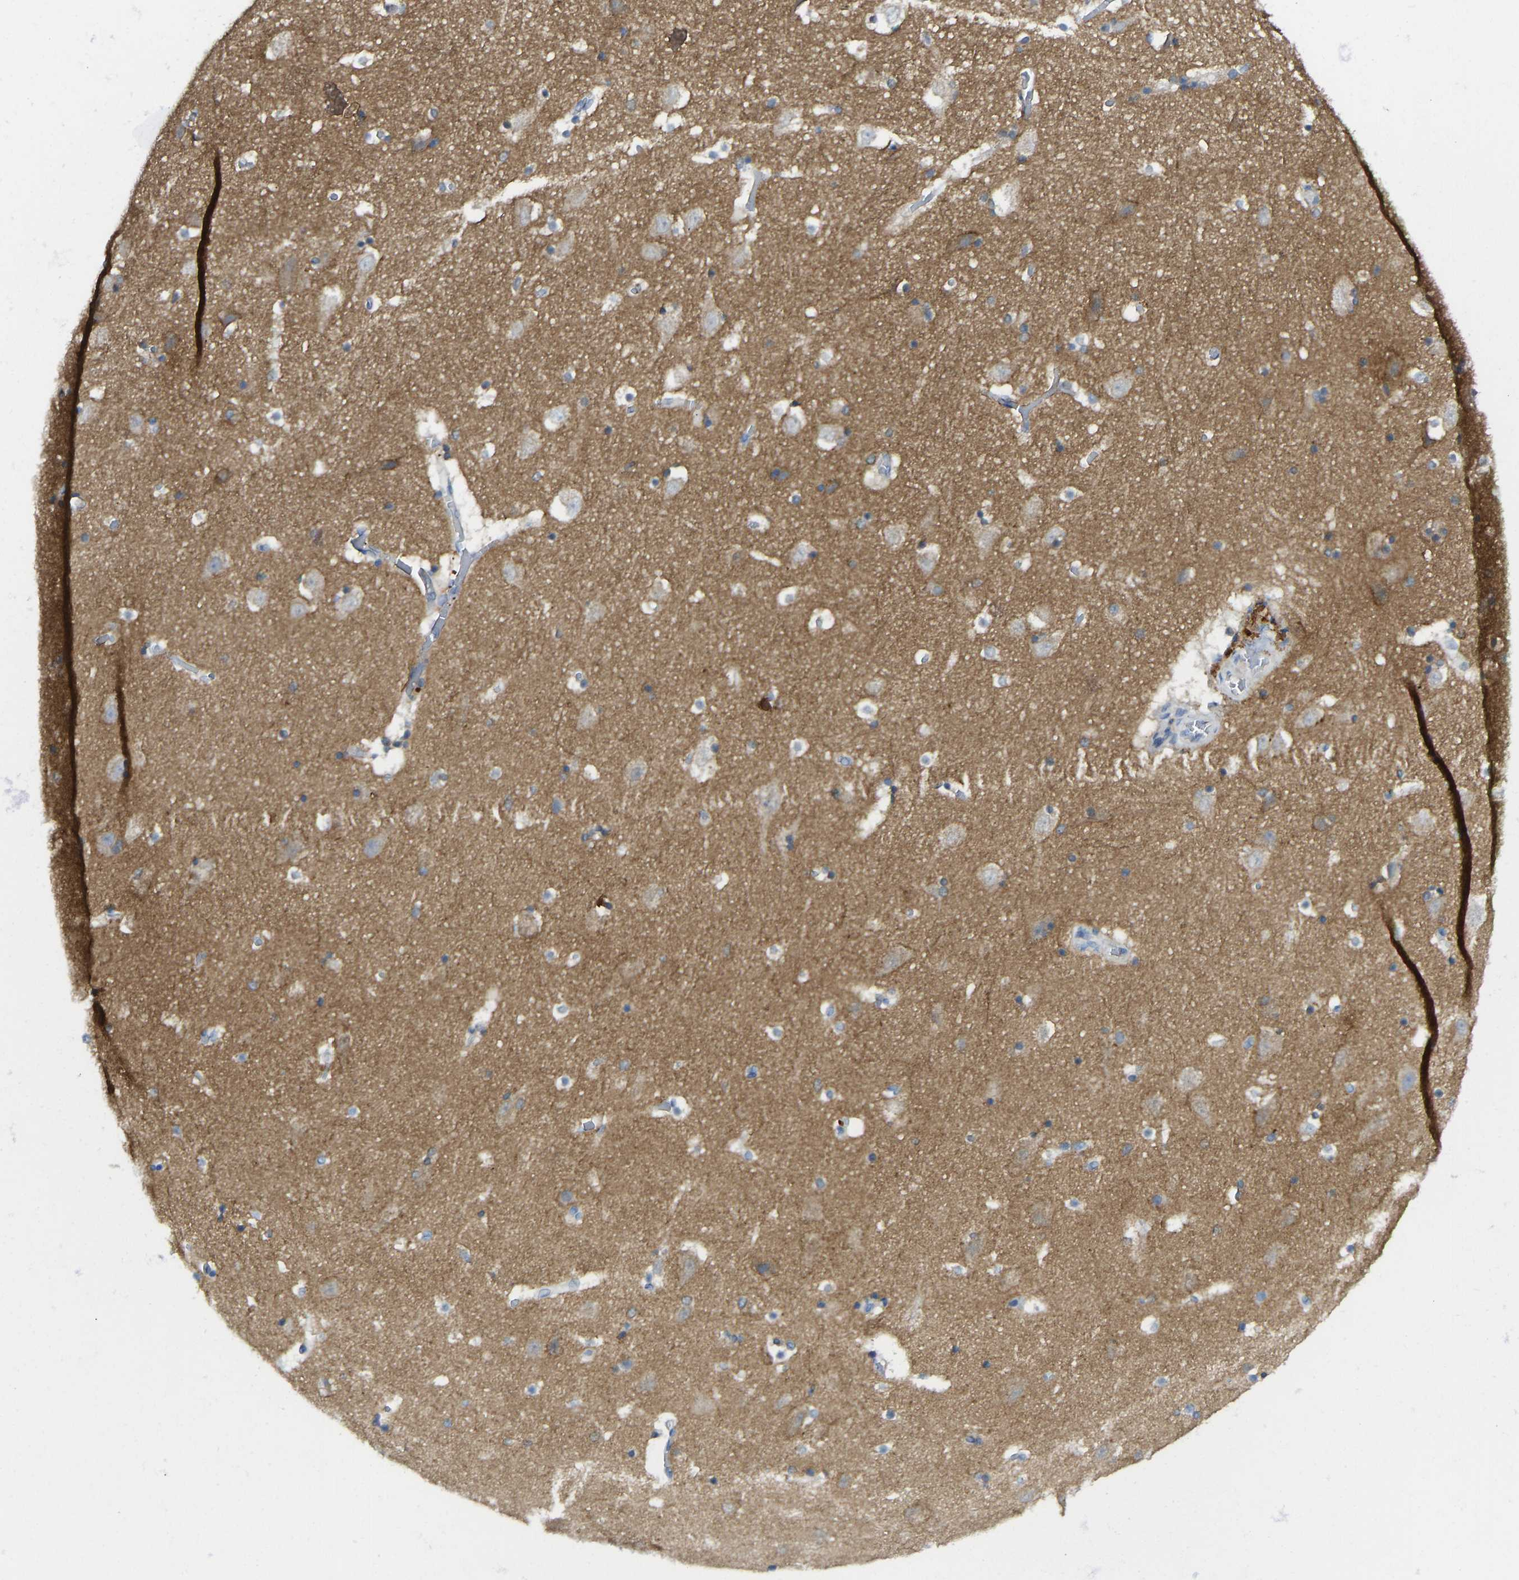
{"staining": {"intensity": "moderate", "quantity": "<25%", "location": "cytoplasmic/membranous"}, "tissue": "hippocampus", "cell_type": "Glial cells", "image_type": "normal", "snomed": [{"axis": "morphology", "description": "Normal tissue, NOS"}, {"axis": "topography", "description": "Hippocampus"}], "caption": "Hippocampus stained with immunohistochemistry (IHC) shows moderate cytoplasmic/membranous staining in about <25% of glial cells. The staining was performed using DAB (3,3'-diaminobenzidine), with brown indicating positive protein expression. Nuclei are stained blue with hematoxylin.", "gene": "NDRG3", "patient": {"sex": "male", "age": 45}}